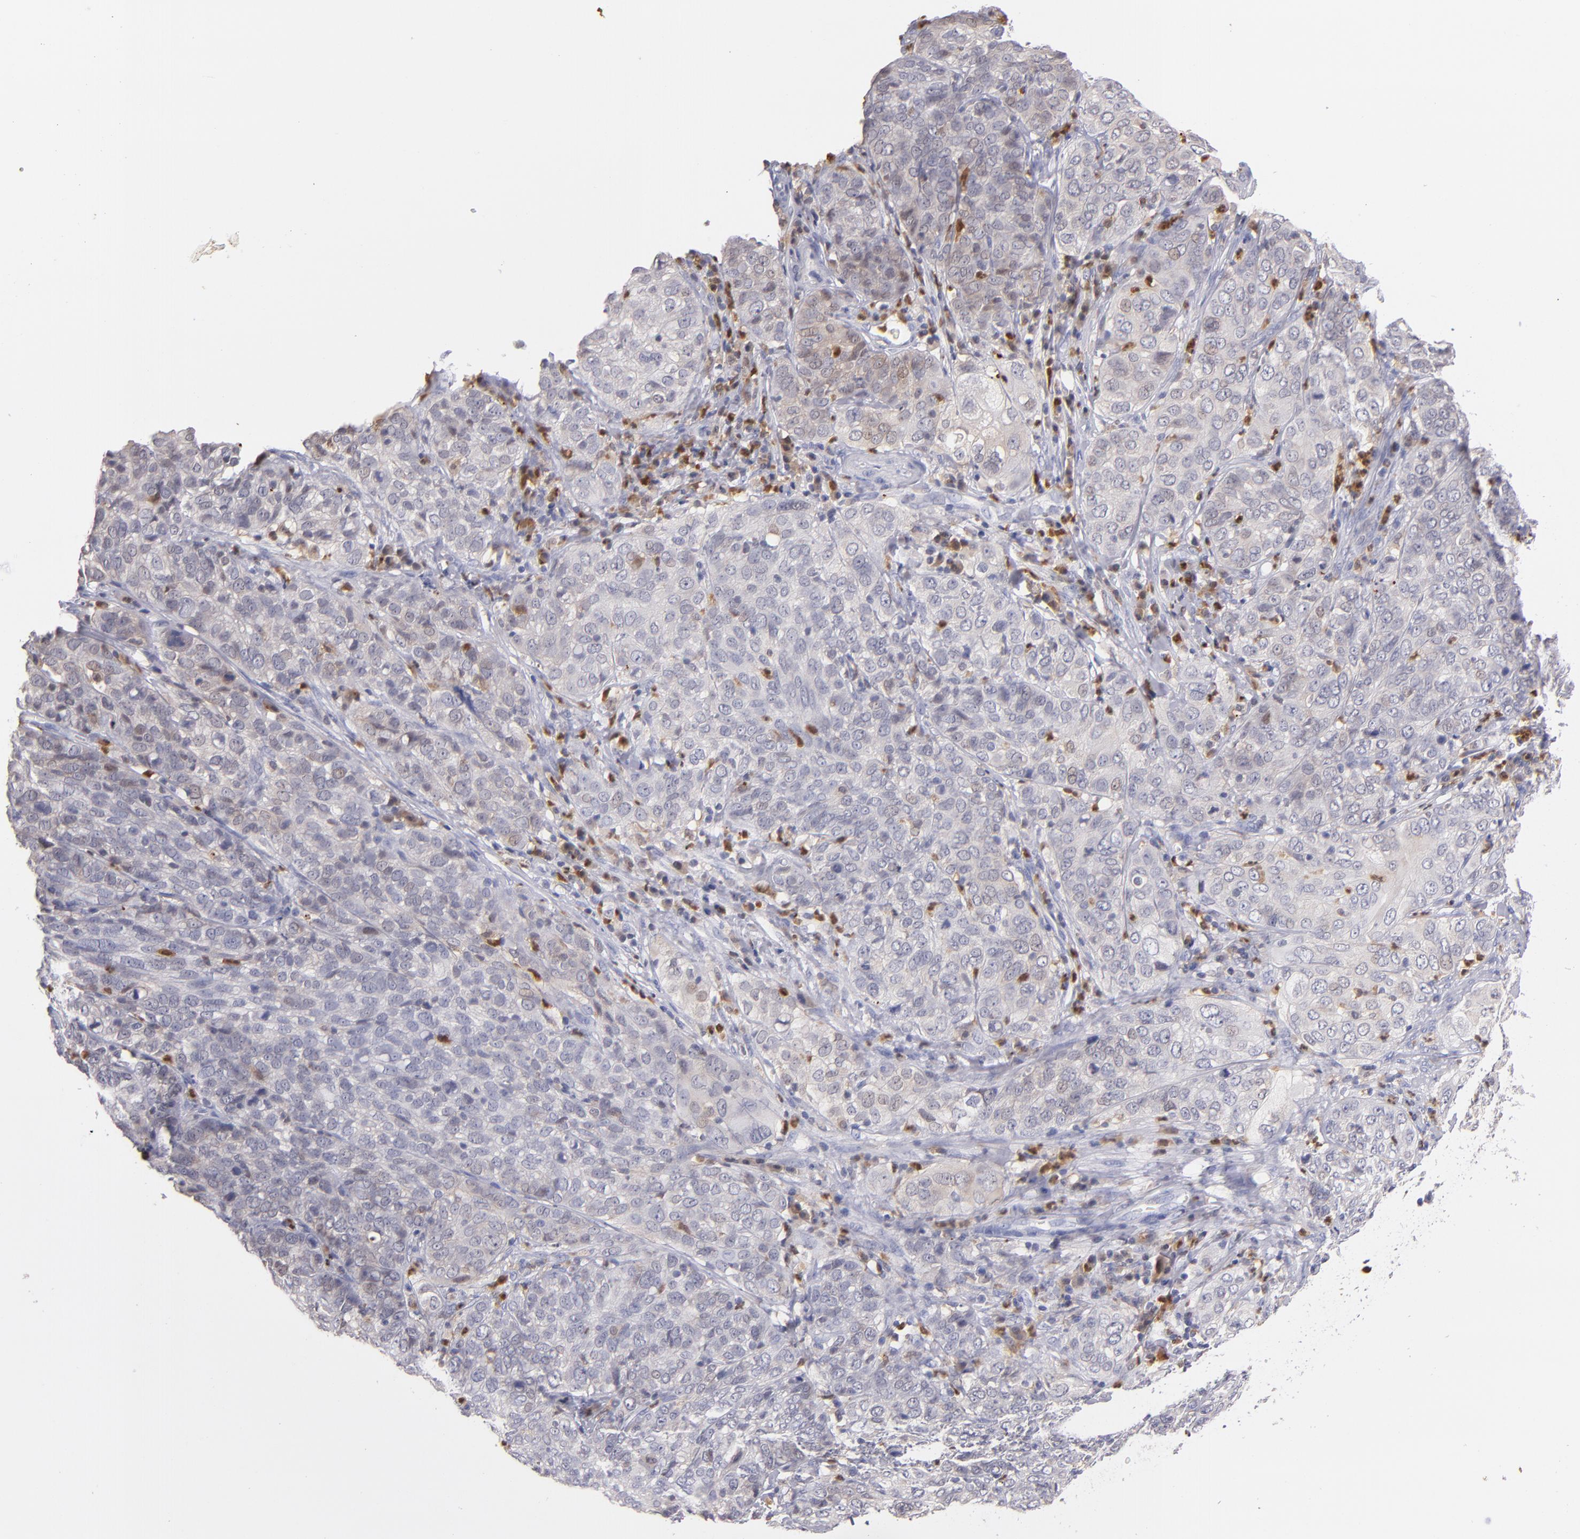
{"staining": {"intensity": "weak", "quantity": "<25%", "location": "cytoplasmic/membranous"}, "tissue": "cervical cancer", "cell_type": "Tumor cells", "image_type": "cancer", "snomed": [{"axis": "morphology", "description": "Squamous cell carcinoma, NOS"}, {"axis": "topography", "description": "Cervix"}], "caption": "DAB (3,3'-diaminobenzidine) immunohistochemical staining of squamous cell carcinoma (cervical) exhibits no significant expression in tumor cells. (Stains: DAB (3,3'-diaminobenzidine) immunohistochemistry with hematoxylin counter stain, Microscopy: brightfield microscopy at high magnification).", "gene": "PRKCD", "patient": {"sex": "female", "age": 38}}